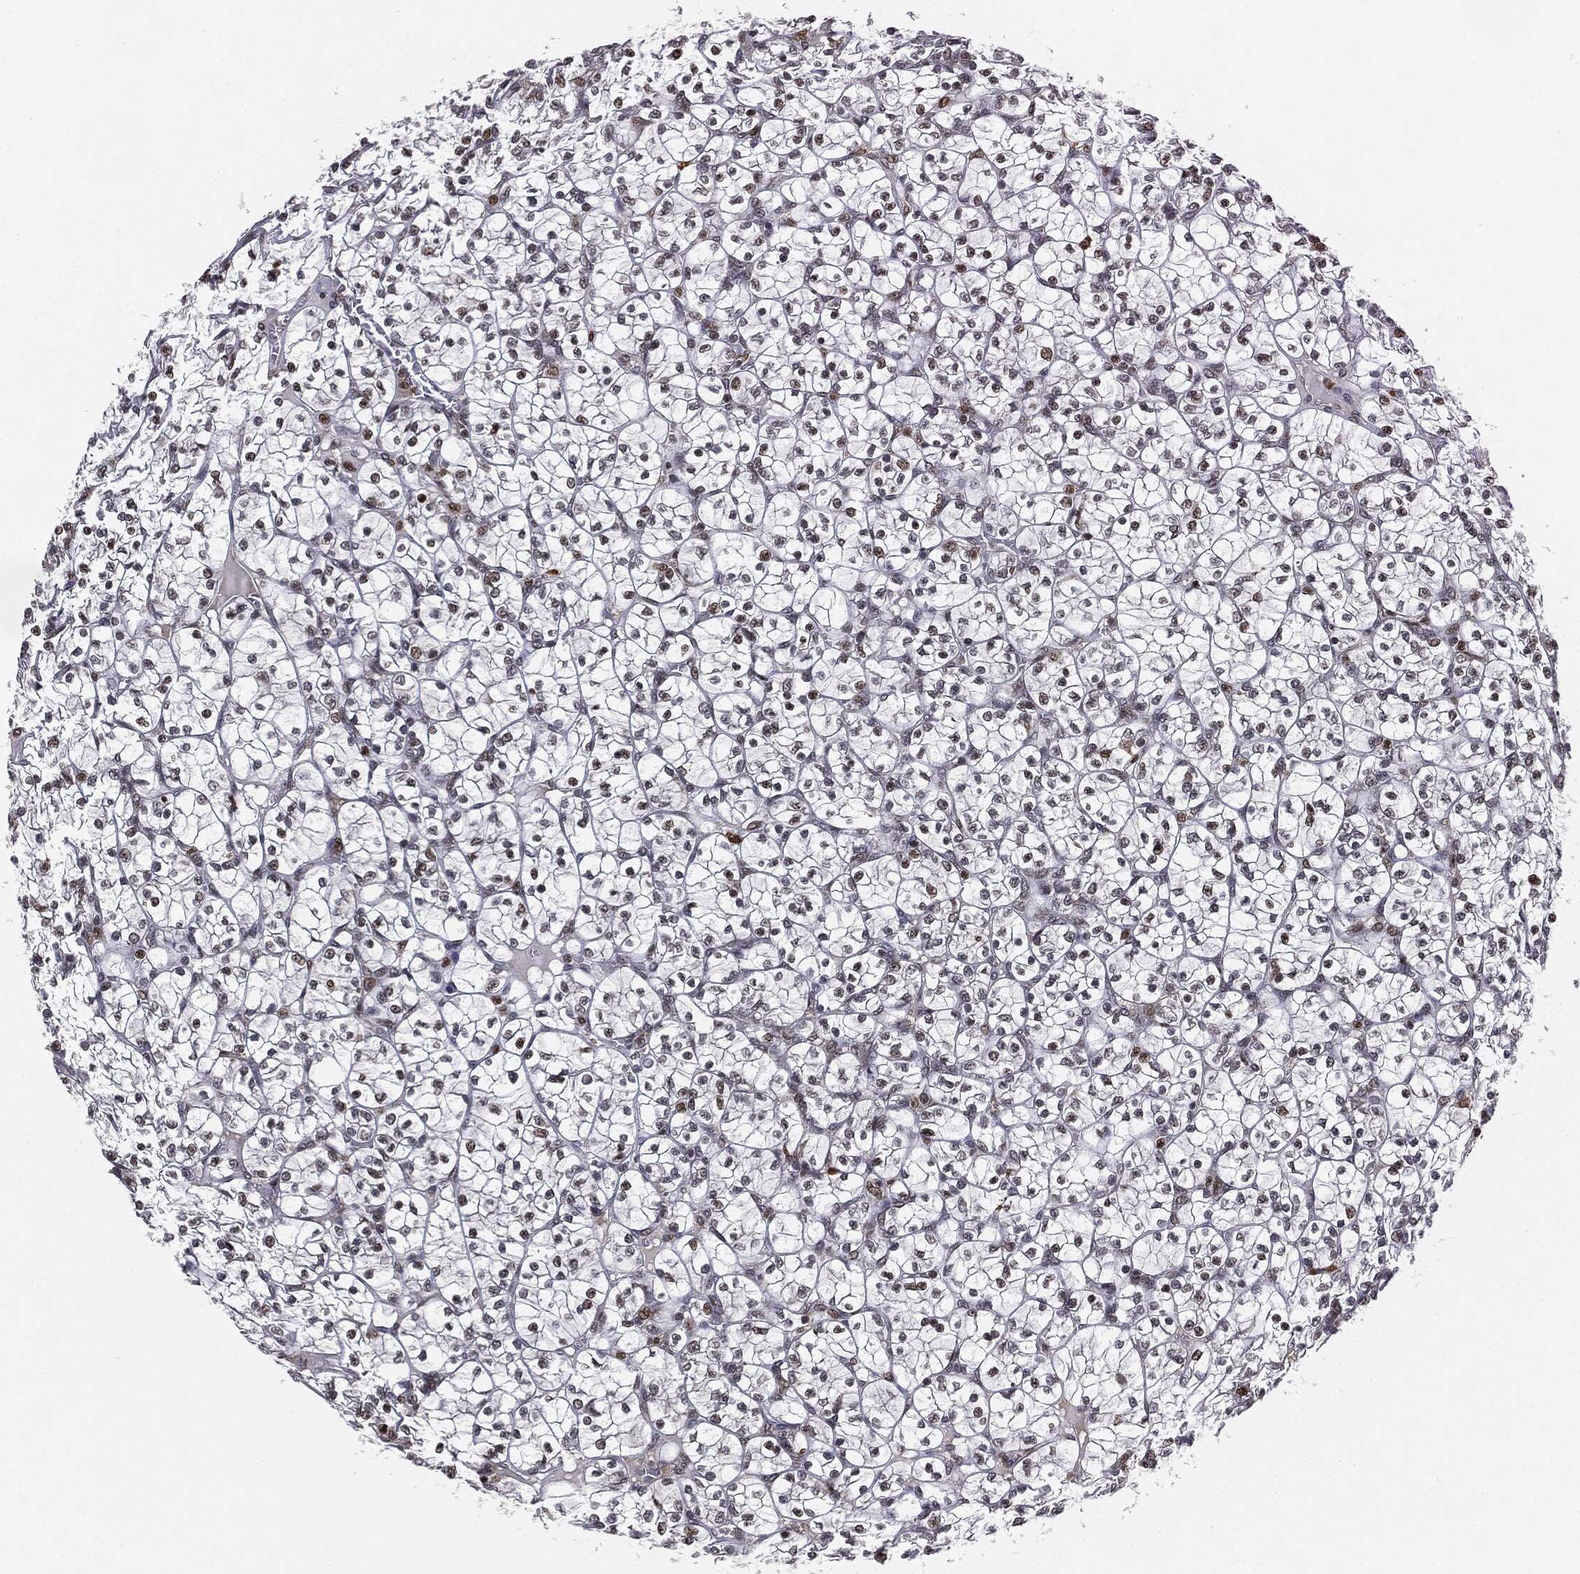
{"staining": {"intensity": "weak", "quantity": "25%-75%", "location": "nuclear"}, "tissue": "renal cancer", "cell_type": "Tumor cells", "image_type": "cancer", "snomed": [{"axis": "morphology", "description": "Adenocarcinoma, NOS"}, {"axis": "topography", "description": "Kidney"}], "caption": "Renal cancer (adenocarcinoma) stained with a brown dye shows weak nuclear positive expression in approximately 25%-75% of tumor cells.", "gene": "TBC1D22A", "patient": {"sex": "female", "age": 89}}